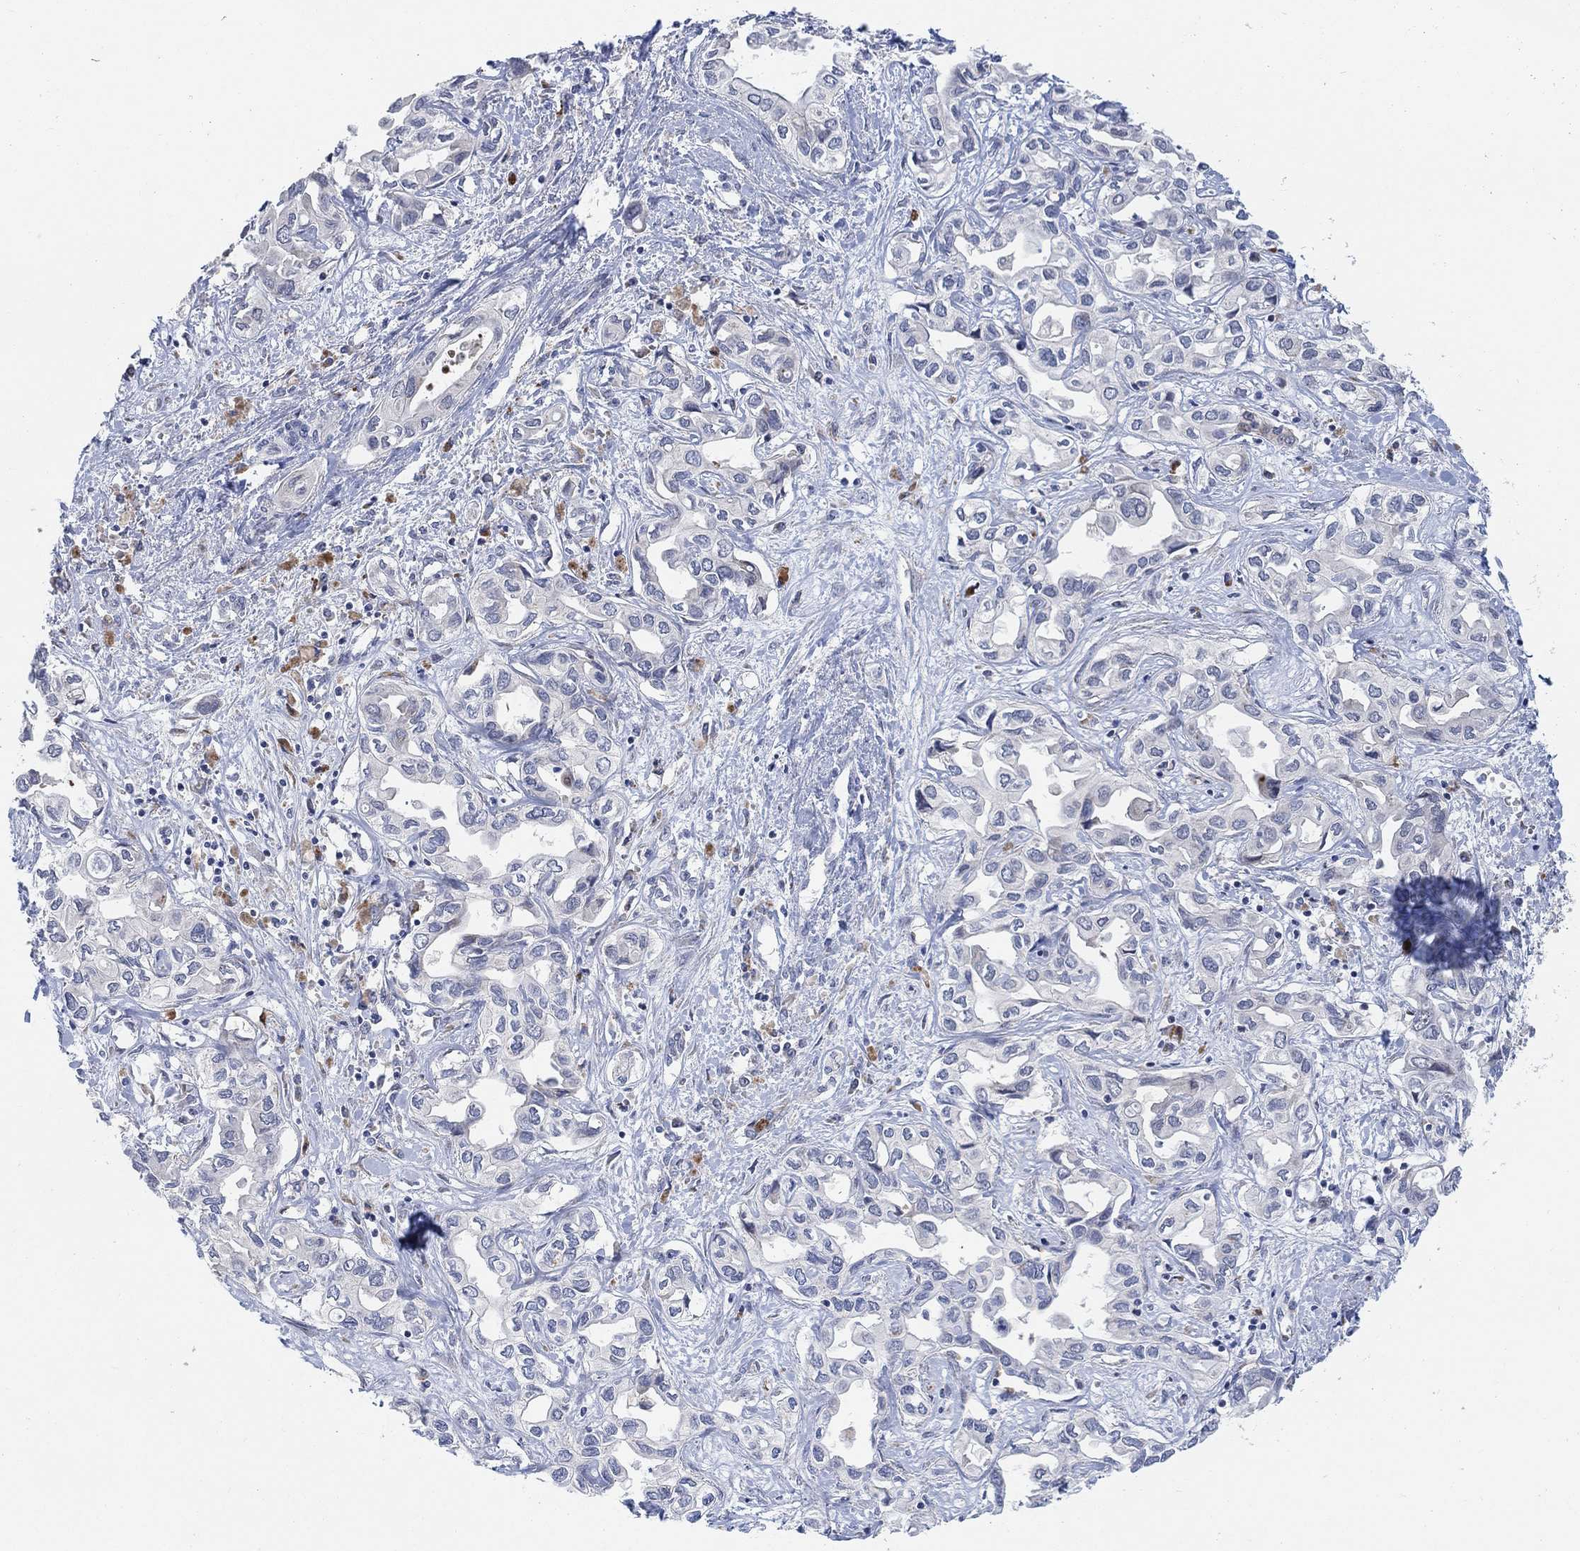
{"staining": {"intensity": "negative", "quantity": "none", "location": "none"}, "tissue": "liver cancer", "cell_type": "Tumor cells", "image_type": "cancer", "snomed": [{"axis": "morphology", "description": "Cholangiocarcinoma"}, {"axis": "topography", "description": "Liver"}], "caption": "DAB immunohistochemical staining of human cholangiocarcinoma (liver) shows no significant staining in tumor cells. Brightfield microscopy of IHC stained with DAB (3,3'-diaminobenzidine) (brown) and hematoxylin (blue), captured at high magnification.", "gene": "CNTF", "patient": {"sex": "female", "age": 64}}